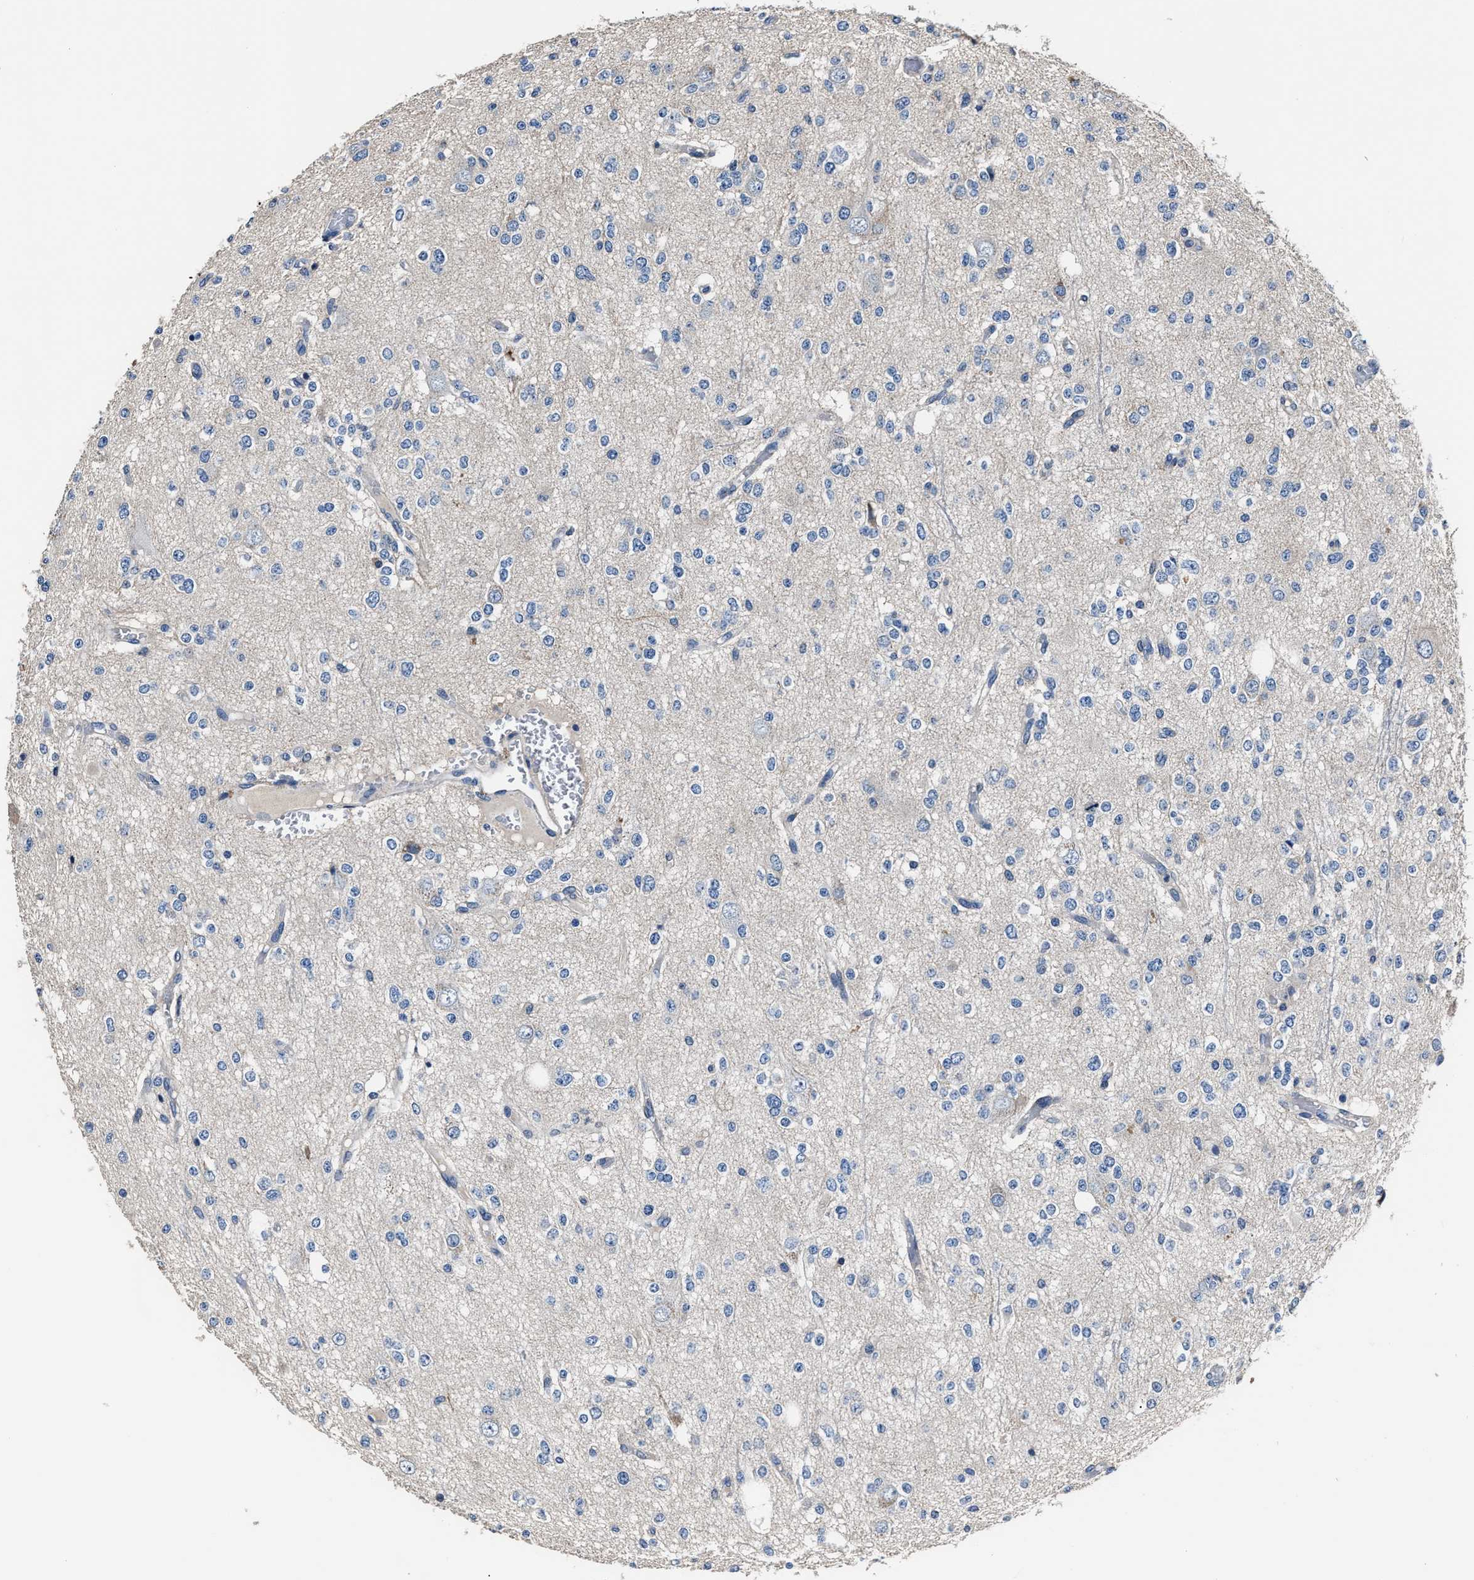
{"staining": {"intensity": "negative", "quantity": "none", "location": "none"}, "tissue": "glioma", "cell_type": "Tumor cells", "image_type": "cancer", "snomed": [{"axis": "morphology", "description": "Glioma, malignant, Low grade"}, {"axis": "topography", "description": "Brain"}], "caption": "This is an immunohistochemistry (IHC) micrograph of low-grade glioma (malignant). There is no staining in tumor cells.", "gene": "DNAJC24", "patient": {"sex": "male", "age": 38}}